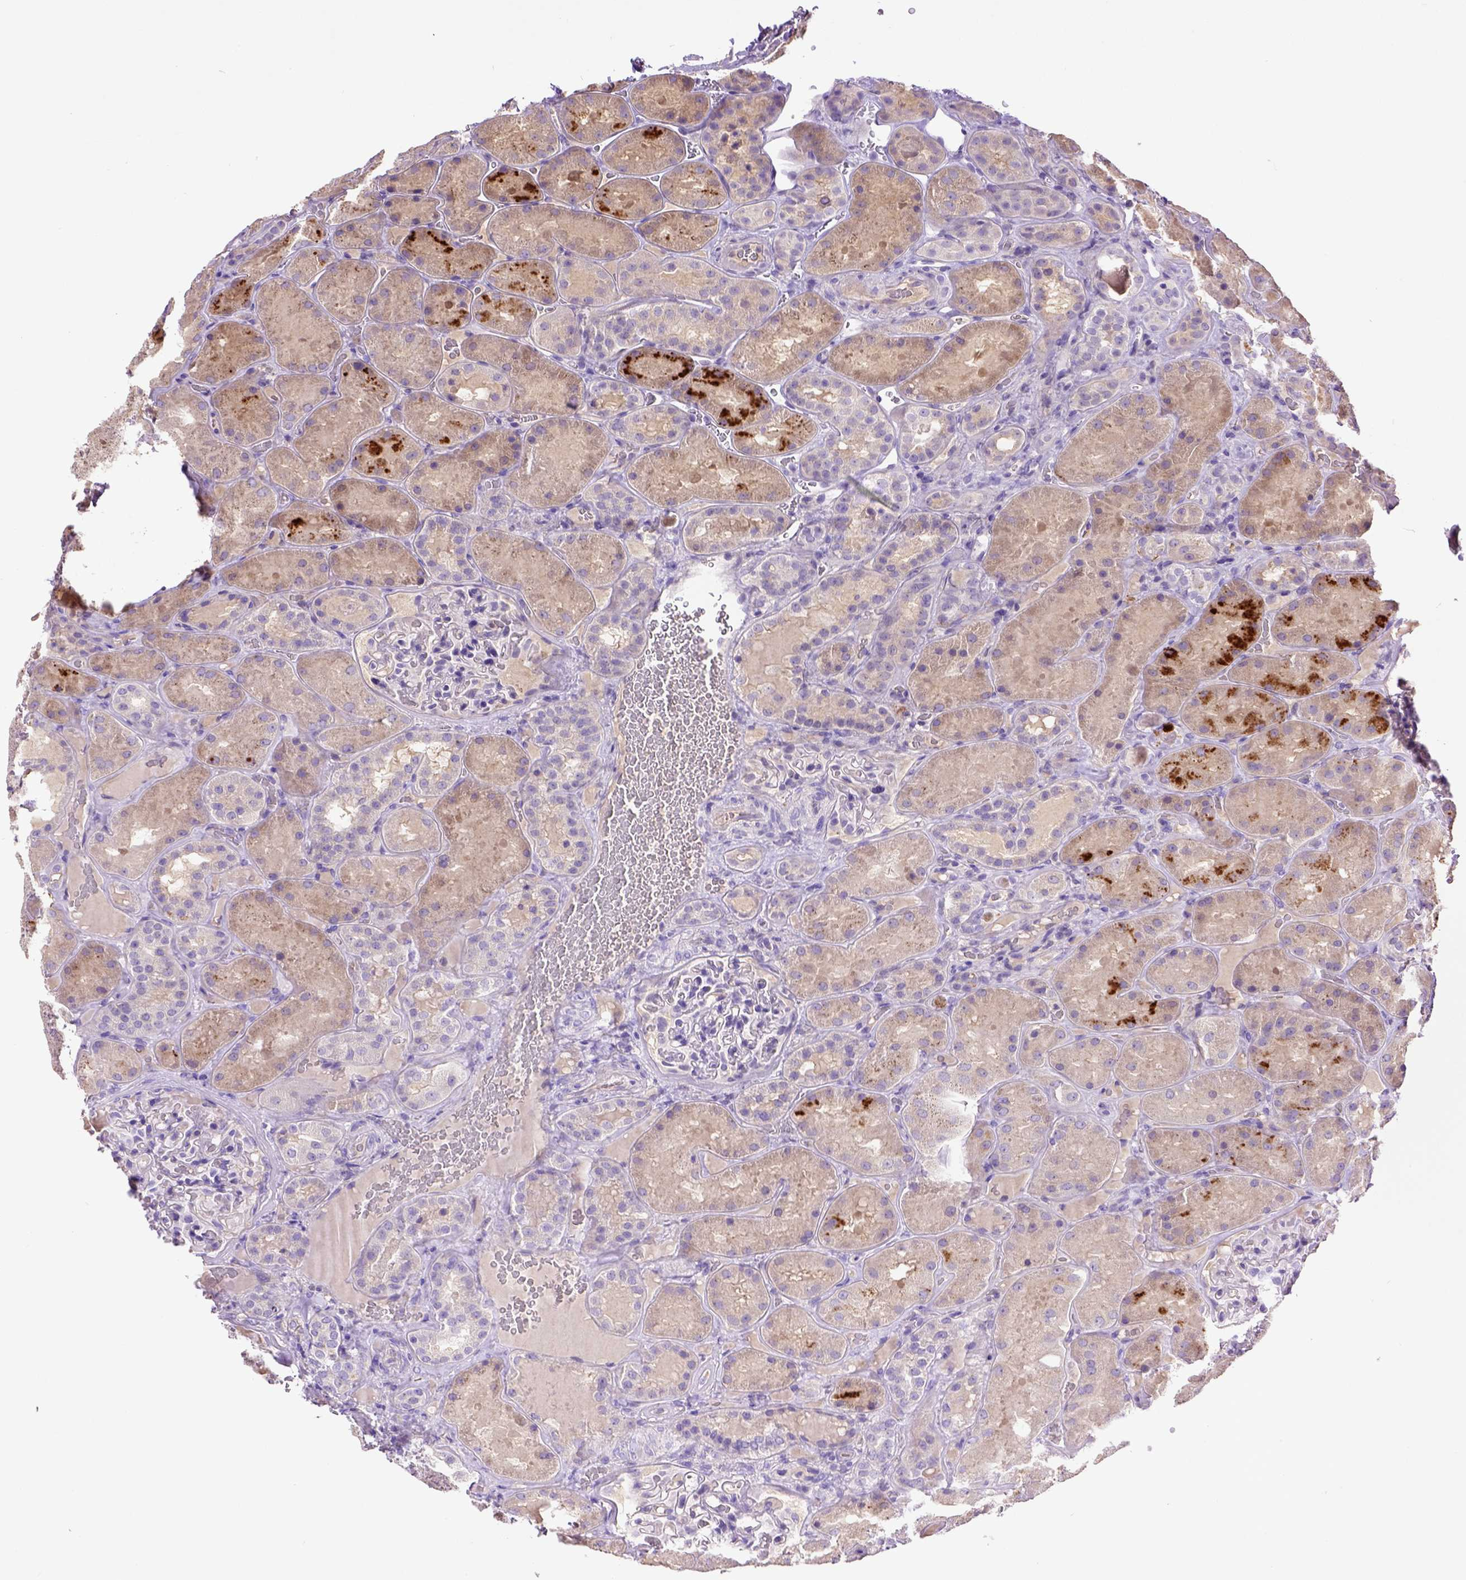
{"staining": {"intensity": "negative", "quantity": "none", "location": "none"}, "tissue": "kidney", "cell_type": "Cells in glomeruli", "image_type": "normal", "snomed": [{"axis": "morphology", "description": "Normal tissue, NOS"}, {"axis": "topography", "description": "Kidney"}], "caption": "The IHC photomicrograph has no significant expression in cells in glomeruli of kidney.", "gene": "DEPDC1B", "patient": {"sex": "male", "age": 73}}